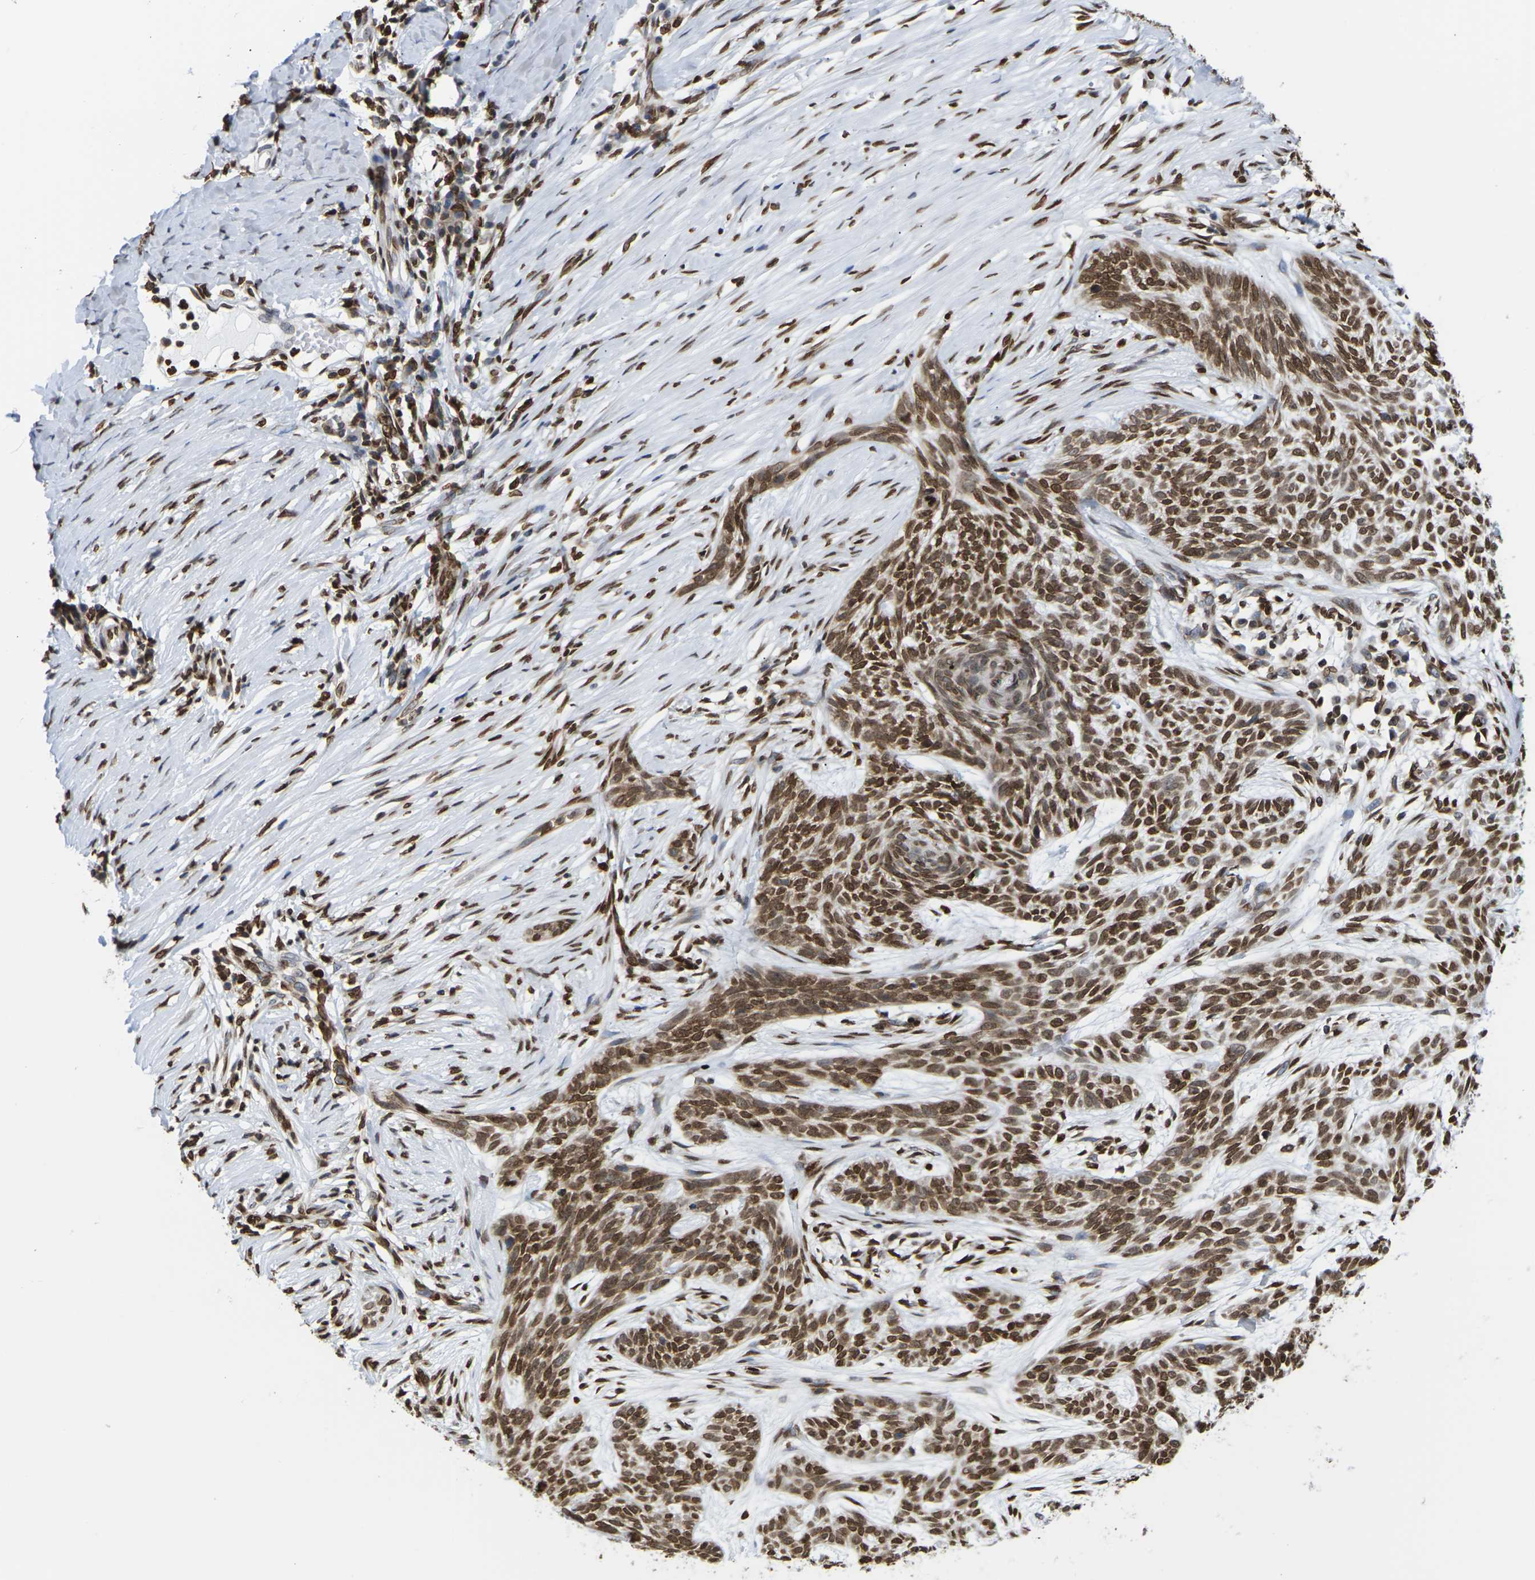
{"staining": {"intensity": "strong", "quantity": ">75%", "location": "cytoplasmic/membranous,nuclear"}, "tissue": "skin cancer", "cell_type": "Tumor cells", "image_type": "cancer", "snomed": [{"axis": "morphology", "description": "Basal cell carcinoma"}, {"axis": "topography", "description": "Skin"}], "caption": "Human skin cancer (basal cell carcinoma) stained with a protein marker demonstrates strong staining in tumor cells.", "gene": "H2AC21", "patient": {"sex": "female", "age": 59}}